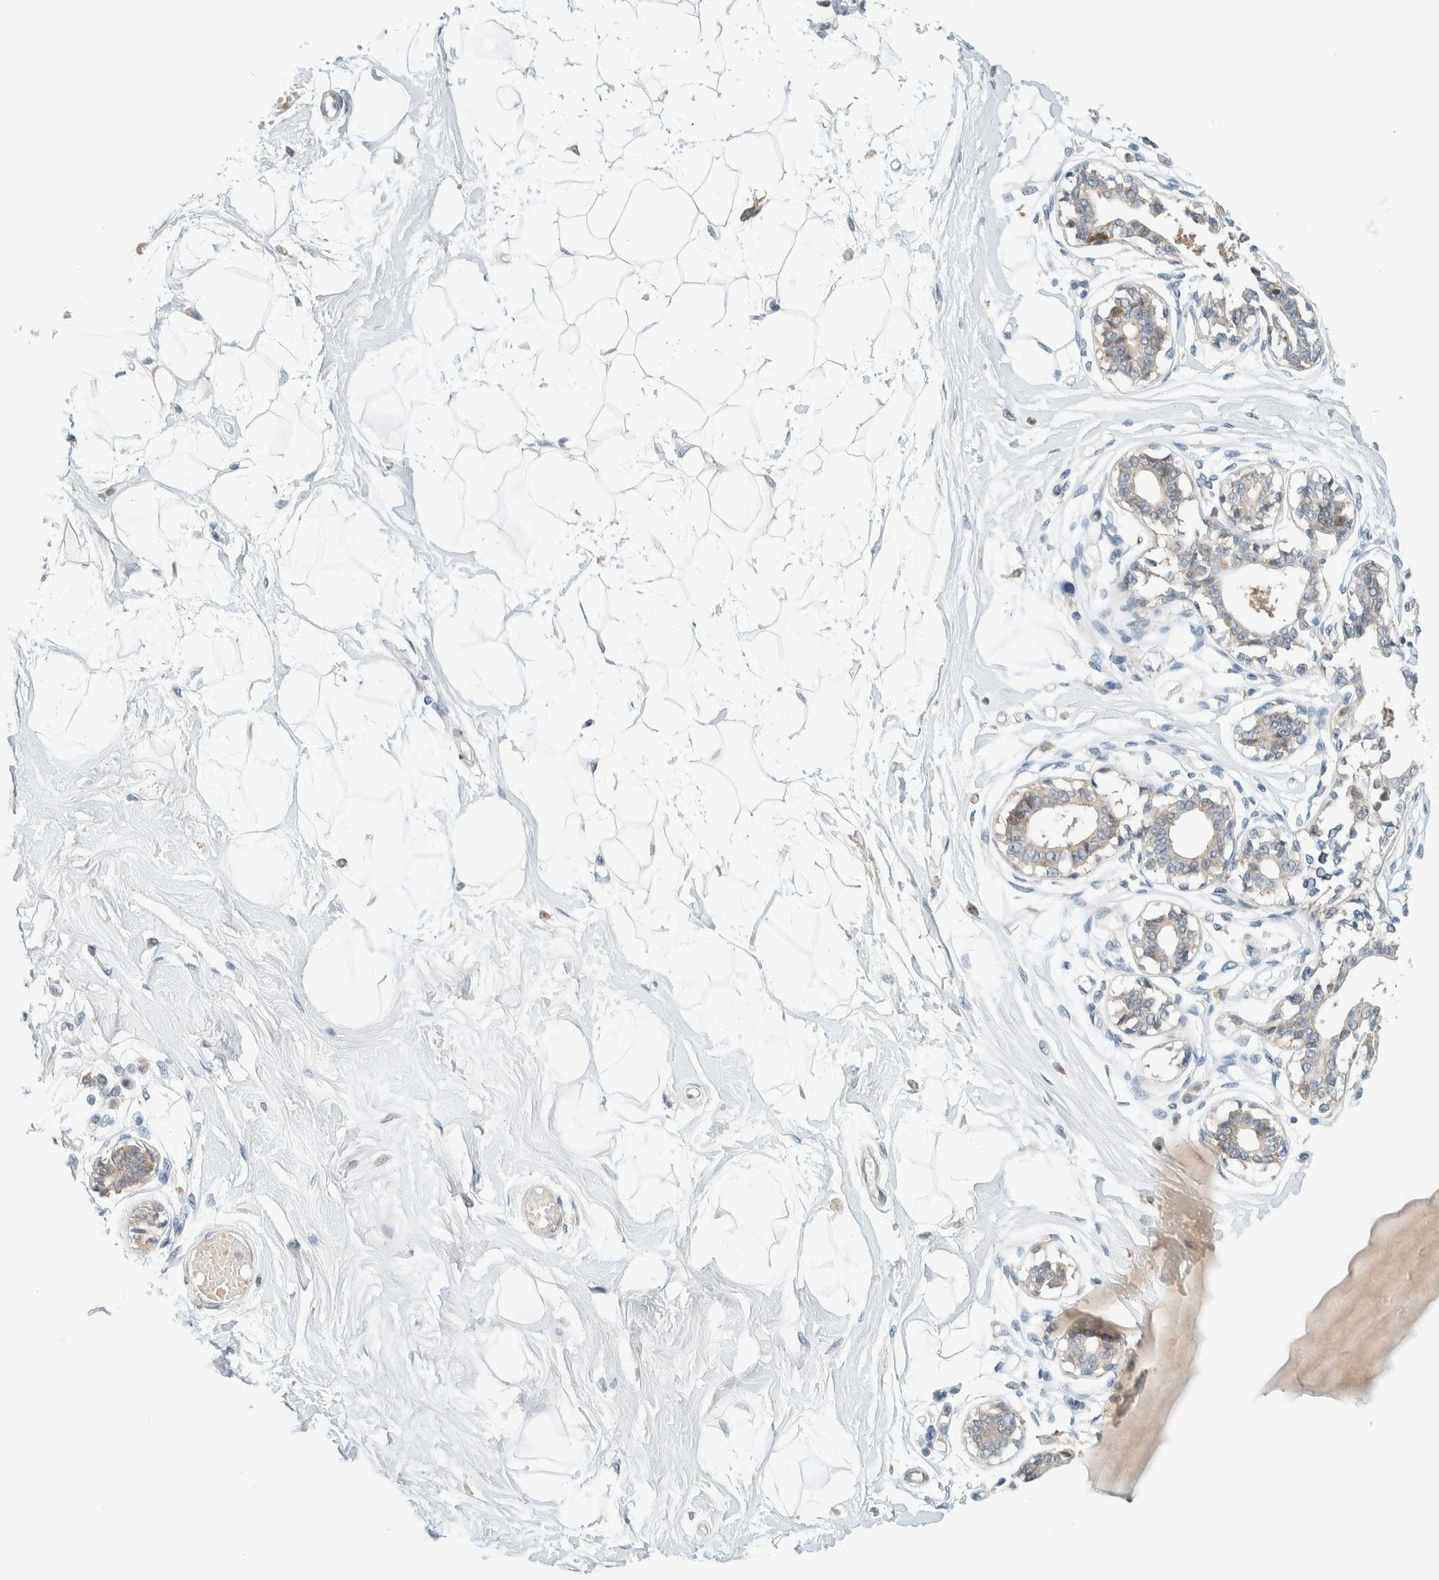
{"staining": {"intensity": "negative", "quantity": "none", "location": "none"}, "tissue": "breast", "cell_type": "Adipocytes", "image_type": "normal", "snomed": [{"axis": "morphology", "description": "Normal tissue, NOS"}, {"axis": "topography", "description": "Breast"}], "caption": "IHC micrograph of benign breast stained for a protein (brown), which reveals no expression in adipocytes.", "gene": "SUMF2", "patient": {"sex": "female", "age": 45}}